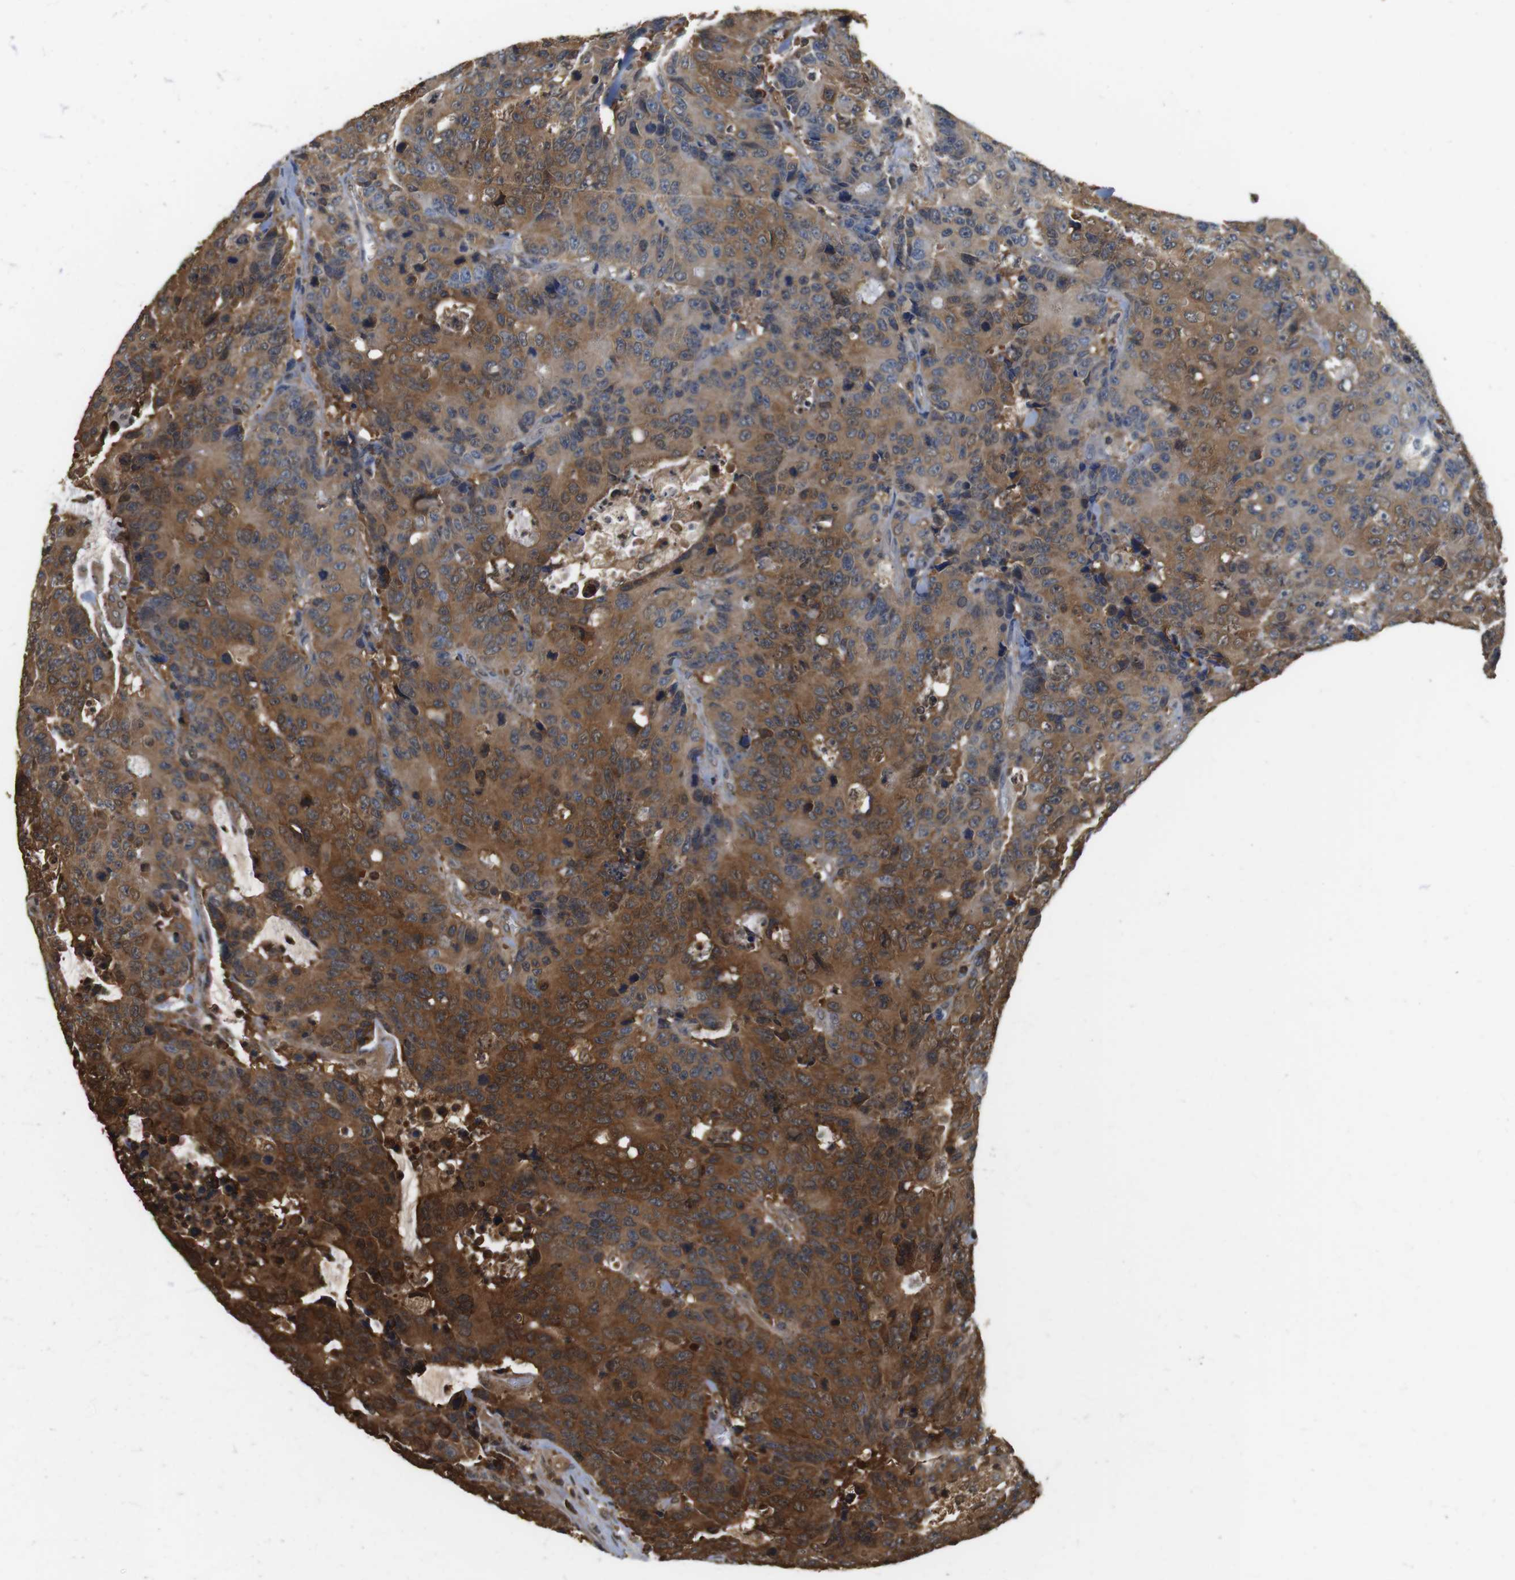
{"staining": {"intensity": "strong", "quantity": ">75%", "location": "cytoplasmic/membranous"}, "tissue": "colorectal cancer", "cell_type": "Tumor cells", "image_type": "cancer", "snomed": [{"axis": "morphology", "description": "Adenocarcinoma, NOS"}, {"axis": "topography", "description": "Colon"}], "caption": "Immunohistochemical staining of human colorectal cancer displays strong cytoplasmic/membranous protein expression in approximately >75% of tumor cells. The staining was performed using DAB (3,3'-diaminobenzidine), with brown indicating positive protein expression. Nuclei are stained blue with hematoxylin.", "gene": "LDHA", "patient": {"sex": "female", "age": 86}}